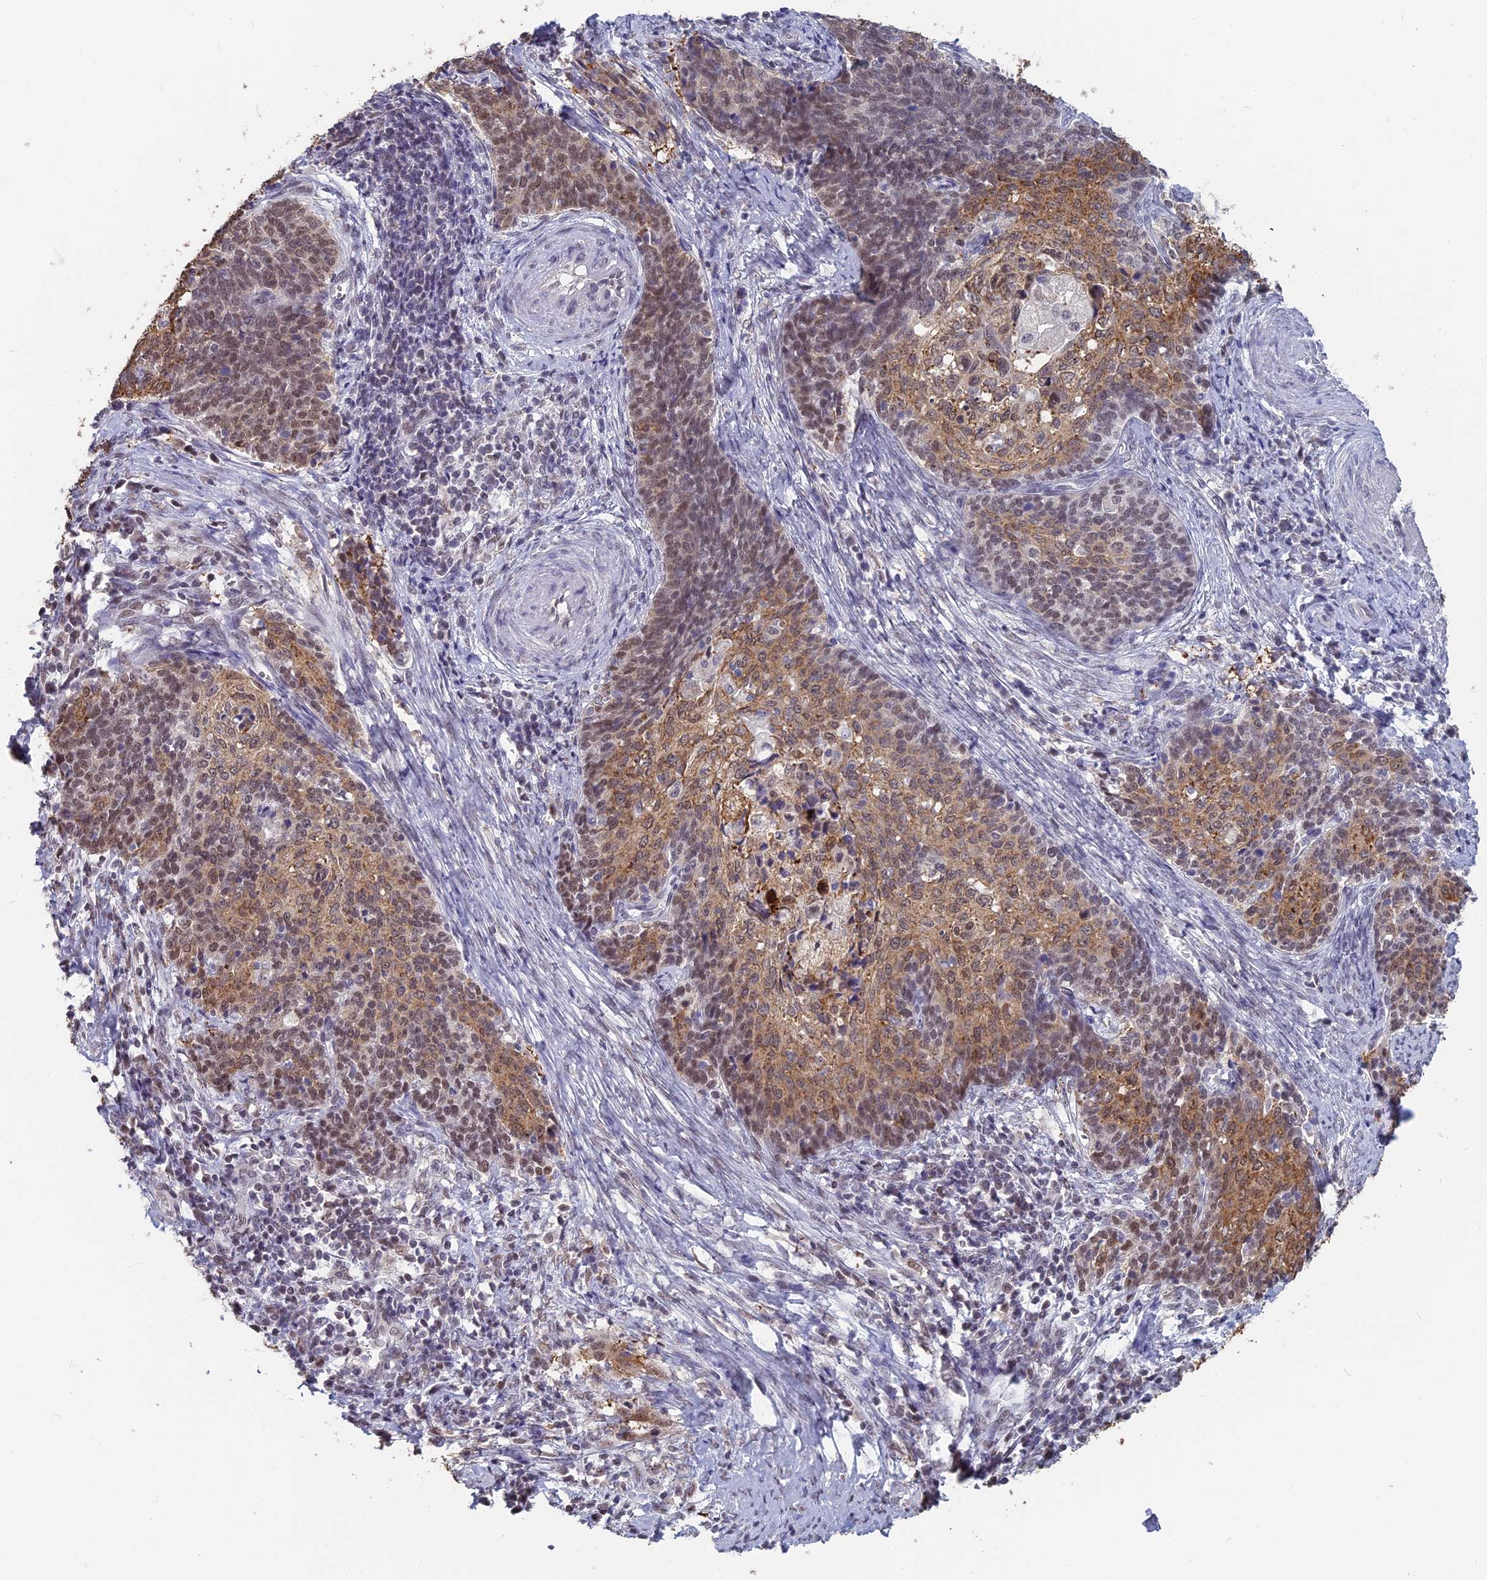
{"staining": {"intensity": "moderate", "quantity": "25%-75%", "location": "cytoplasmic/membranous,nuclear"}, "tissue": "cervical cancer", "cell_type": "Tumor cells", "image_type": "cancer", "snomed": [{"axis": "morphology", "description": "Squamous cell carcinoma, NOS"}, {"axis": "topography", "description": "Cervix"}], "caption": "Immunohistochemical staining of human cervical squamous cell carcinoma reveals medium levels of moderate cytoplasmic/membranous and nuclear staining in about 25%-75% of tumor cells.", "gene": "MT-CO3", "patient": {"sex": "female", "age": 39}}